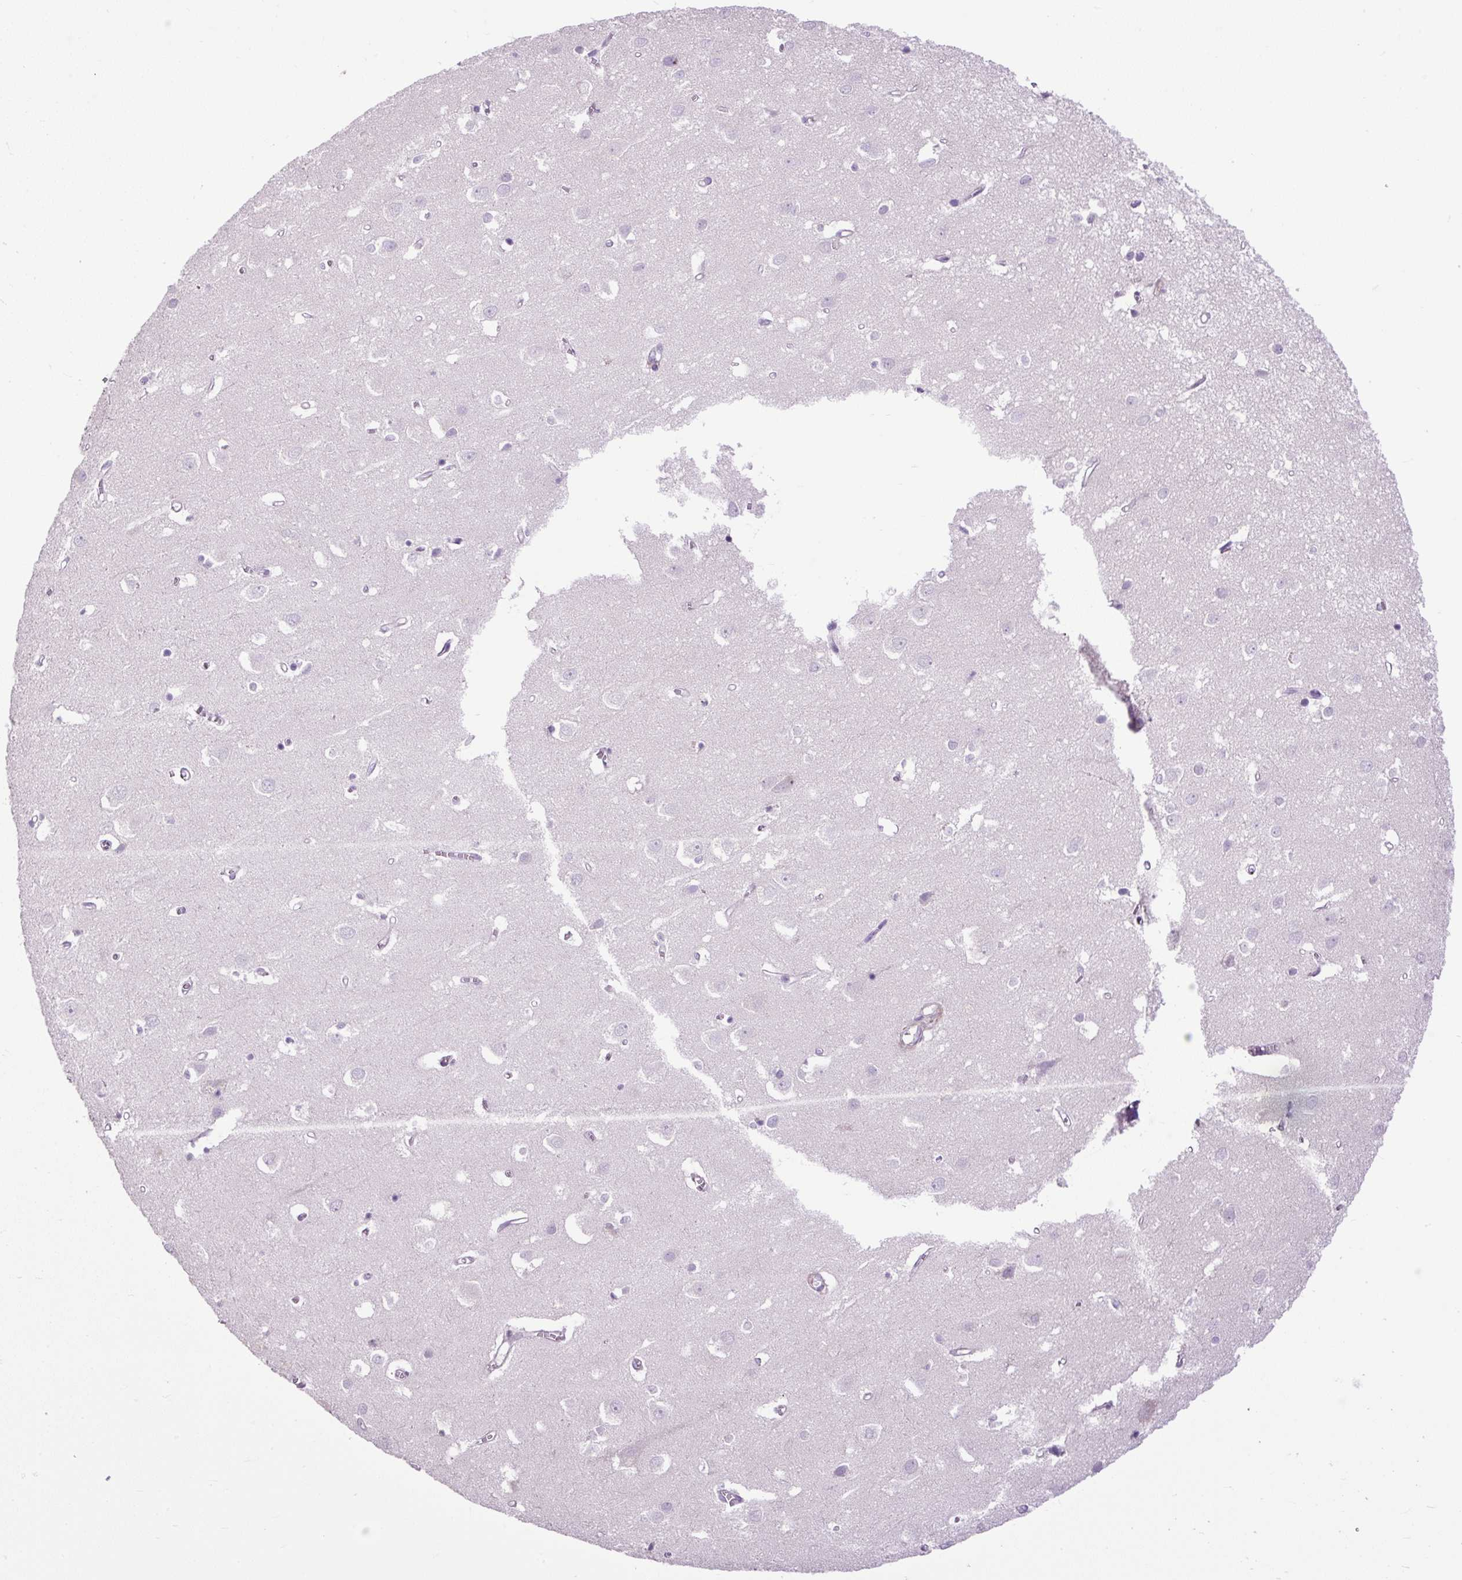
{"staining": {"intensity": "moderate", "quantity": "25%-75%", "location": "cytoplasmic/membranous"}, "tissue": "cerebral cortex", "cell_type": "Endothelial cells", "image_type": "normal", "snomed": [{"axis": "morphology", "description": "Normal tissue, NOS"}, {"axis": "topography", "description": "Cerebral cortex"}], "caption": "Immunohistochemistry (IHC) (DAB) staining of unremarkable cerebral cortex shows moderate cytoplasmic/membranous protein positivity in about 25%-75% of endothelial cells. The protein is shown in brown color, while the nuclei are stained blue.", "gene": "ZNF197", "patient": {"sex": "male", "age": 70}}